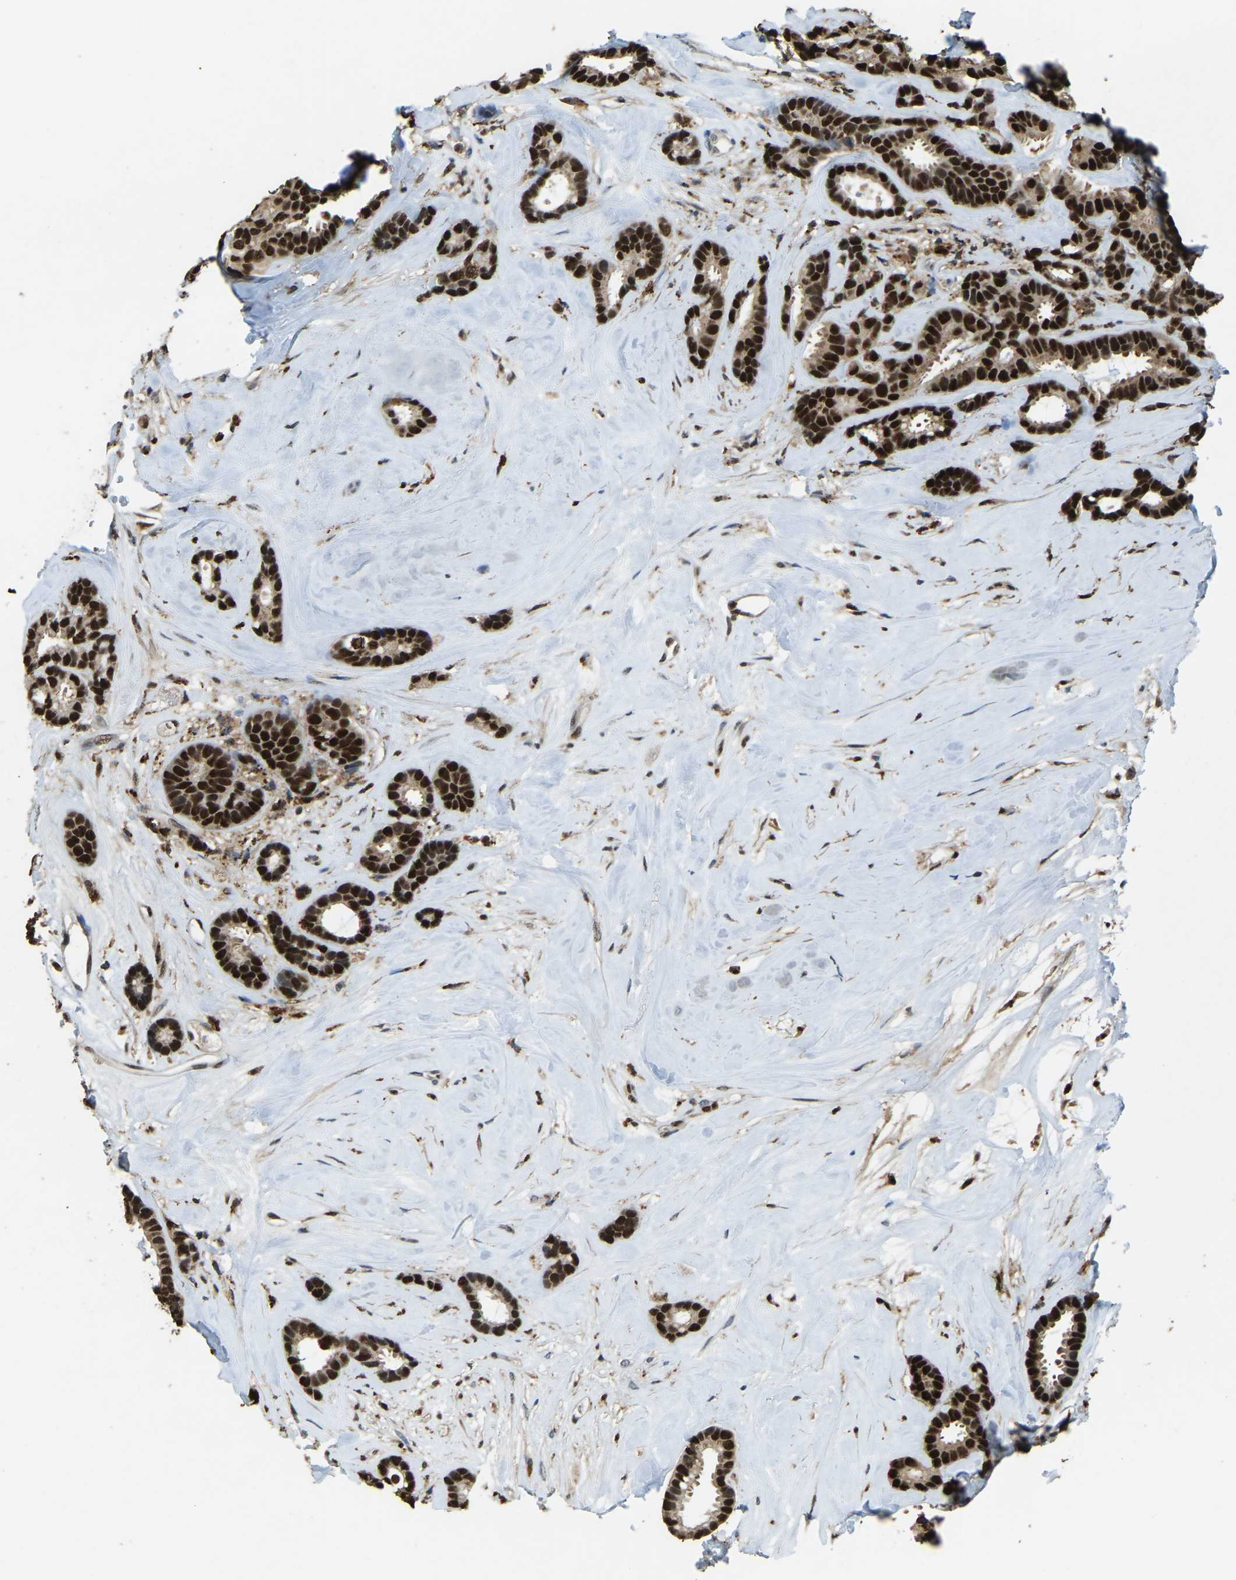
{"staining": {"intensity": "strong", "quantity": ">75%", "location": "cytoplasmic/membranous,nuclear"}, "tissue": "breast cancer", "cell_type": "Tumor cells", "image_type": "cancer", "snomed": [{"axis": "morphology", "description": "Duct carcinoma"}, {"axis": "topography", "description": "Breast"}], "caption": "Breast cancer was stained to show a protein in brown. There is high levels of strong cytoplasmic/membranous and nuclear positivity in about >75% of tumor cells. (Brightfield microscopy of DAB IHC at high magnification).", "gene": "NANS", "patient": {"sex": "female", "age": 87}}